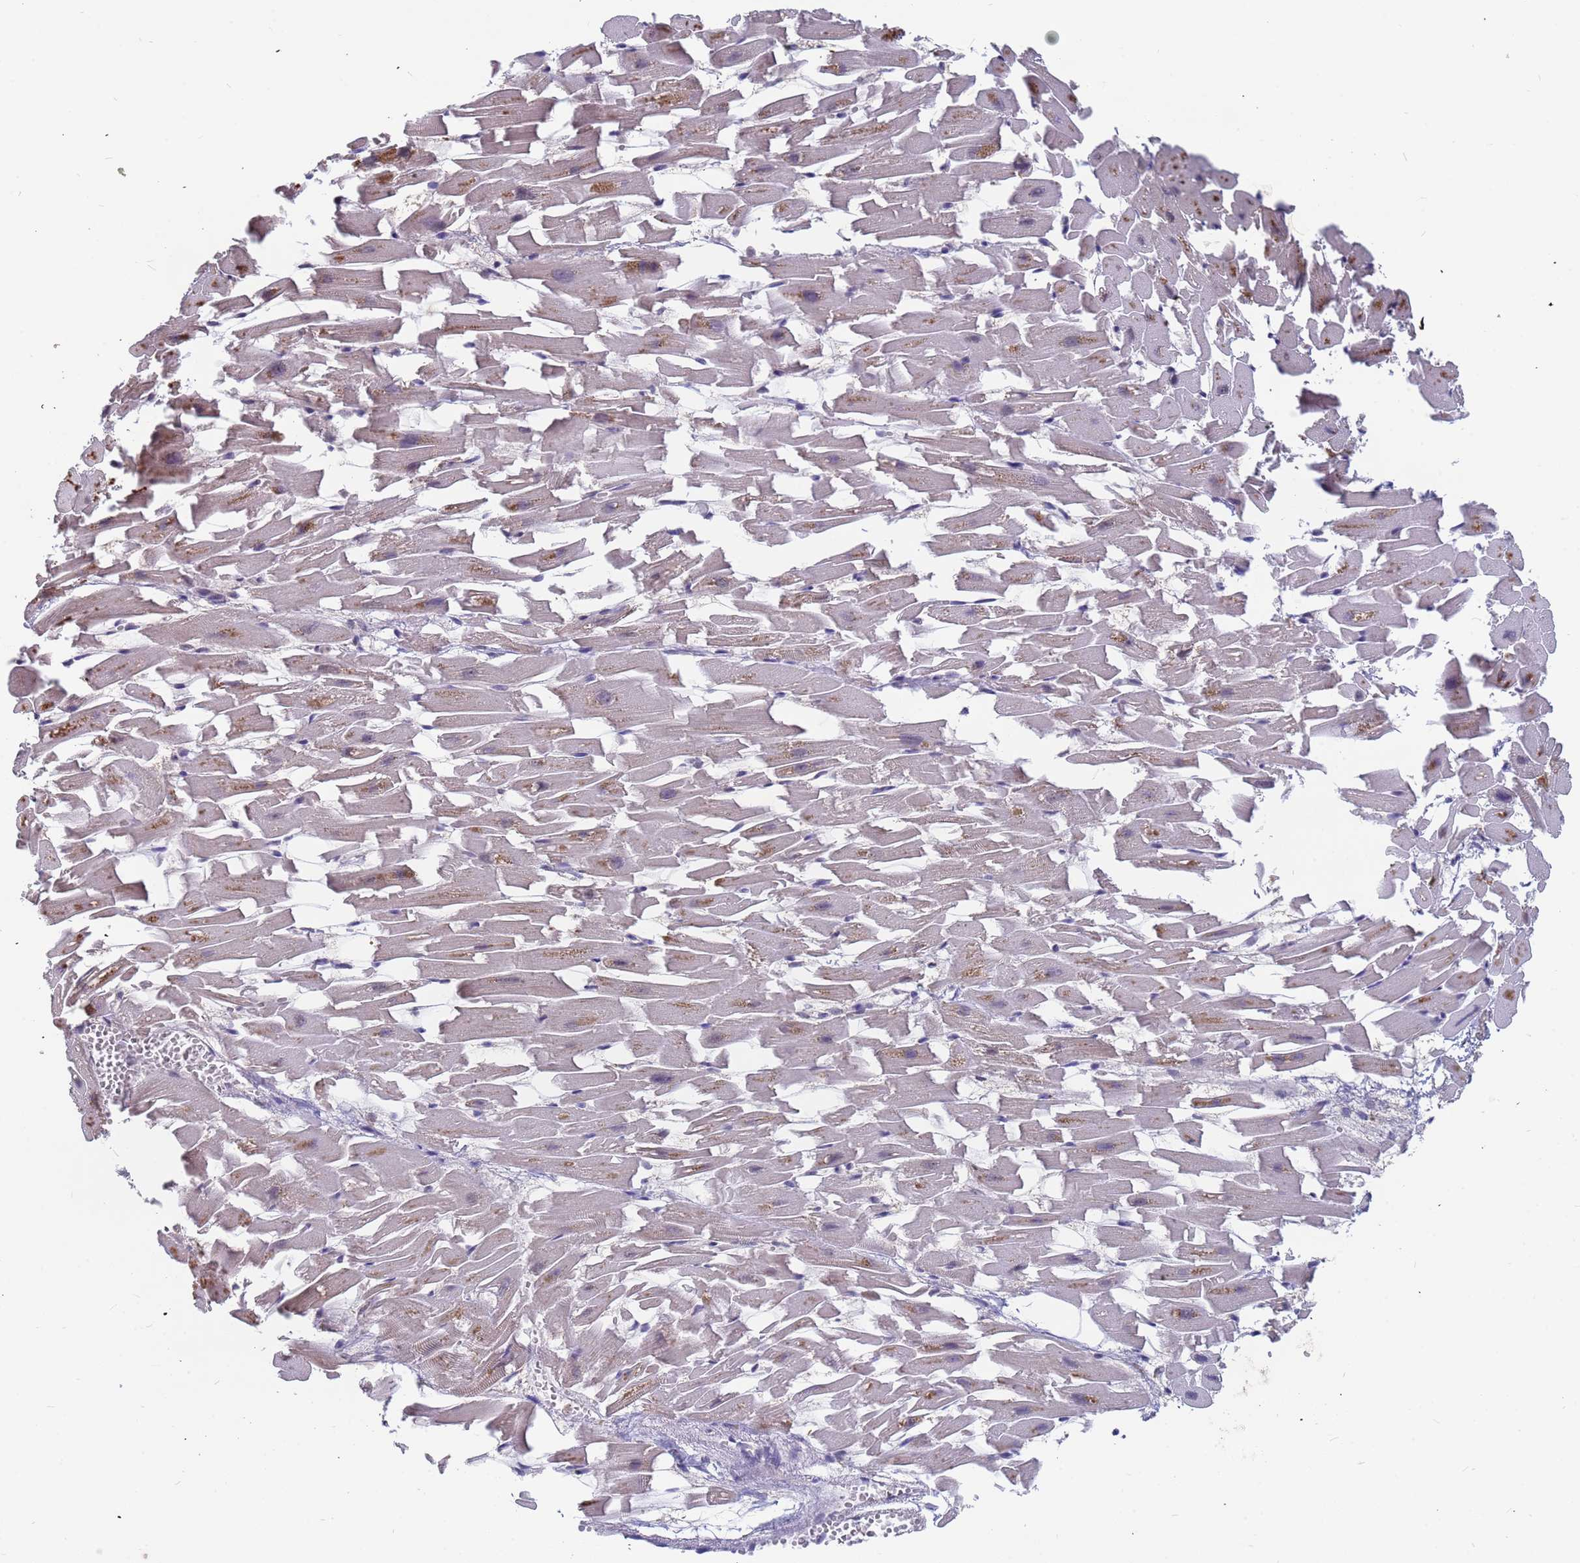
{"staining": {"intensity": "moderate", "quantity": "25%-75%", "location": "cytoplasmic/membranous,nuclear"}, "tissue": "heart muscle", "cell_type": "Cardiomyocytes", "image_type": "normal", "snomed": [{"axis": "morphology", "description": "Normal tissue, NOS"}, {"axis": "topography", "description": "Heart"}], "caption": "Immunohistochemical staining of unremarkable heart muscle exhibits medium levels of moderate cytoplasmic/membranous,nuclear expression in about 25%-75% of cardiomyocytes.", "gene": "DENND2B", "patient": {"sex": "female", "age": 64}}